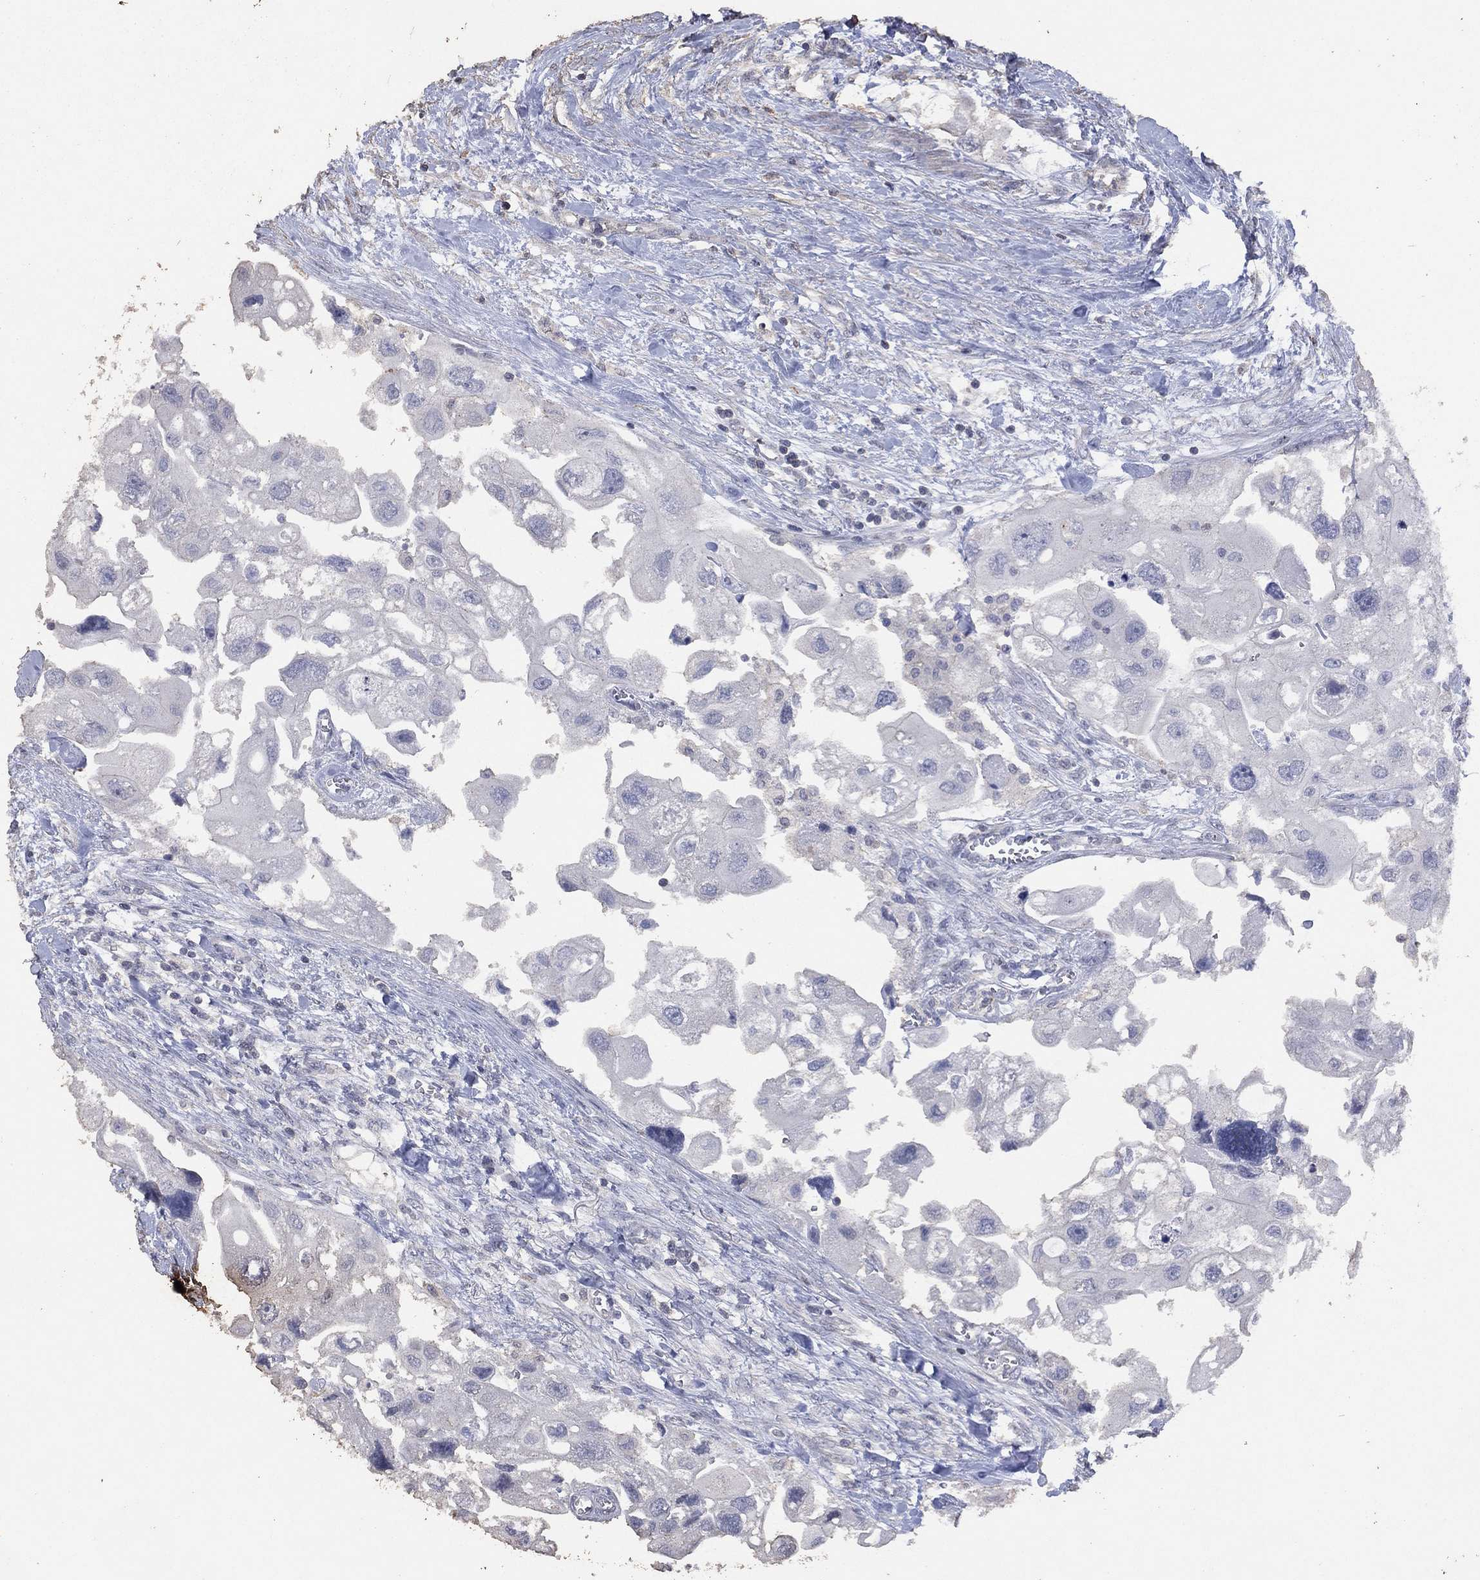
{"staining": {"intensity": "negative", "quantity": "none", "location": "none"}, "tissue": "urothelial cancer", "cell_type": "Tumor cells", "image_type": "cancer", "snomed": [{"axis": "morphology", "description": "Urothelial carcinoma, High grade"}, {"axis": "topography", "description": "Urinary bladder"}], "caption": "Tumor cells show no significant protein expression in urothelial carcinoma (high-grade).", "gene": "ADPRHL1", "patient": {"sex": "male", "age": 59}}